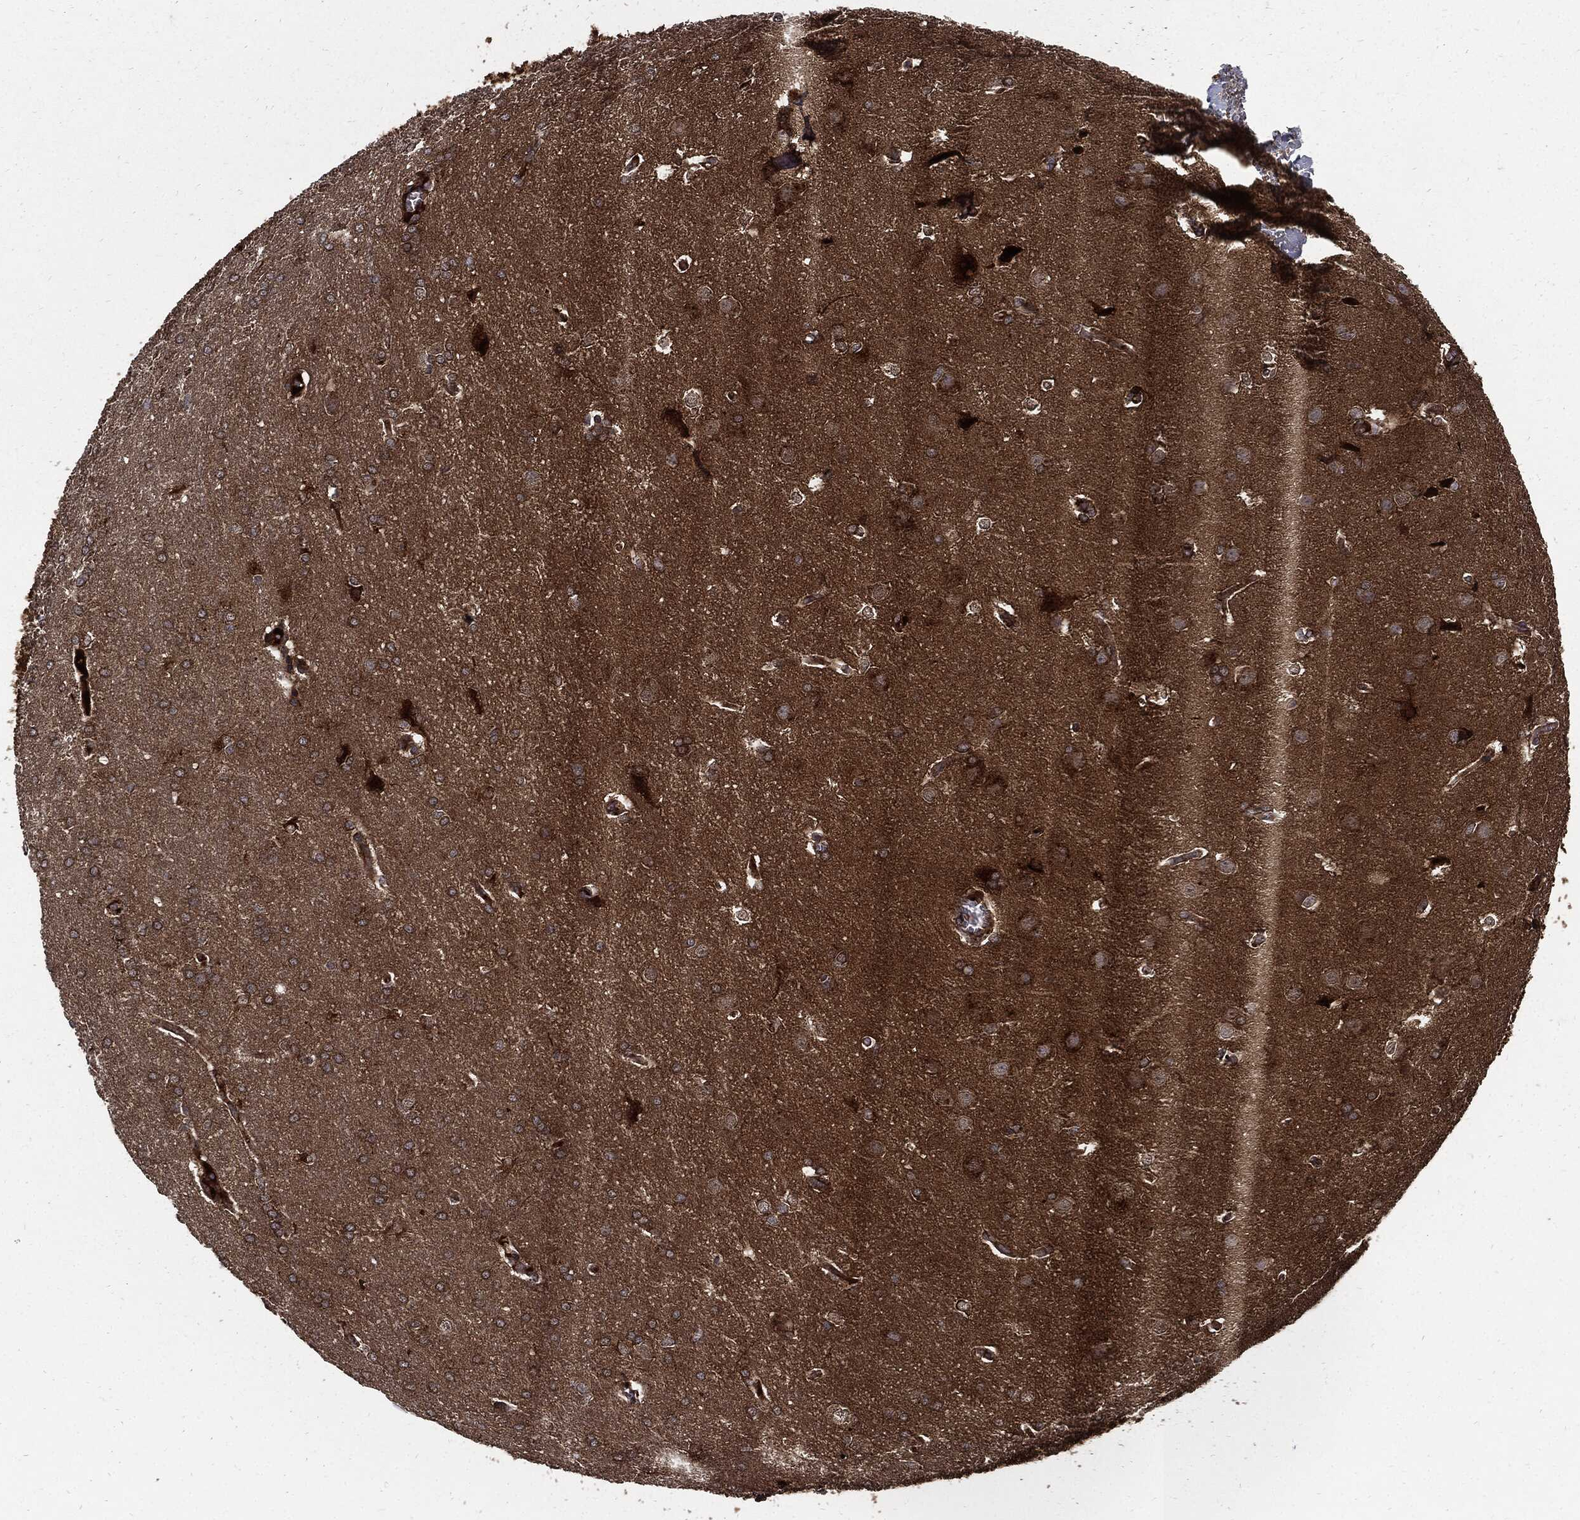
{"staining": {"intensity": "strong", "quantity": ">75%", "location": "cytoplasmic/membranous"}, "tissue": "glioma", "cell_type": "Tumor cells", "image_type": "cancer", "snomed": [{"axis": "morphology", "description": "Glioma, malignant, Low grade"}, {"axis": "topography", "description": "Brain"}], "caption": "Approximately >75% of tumor cells in human malignant glioma (low-grade) reveal strong cytoplasmic/membranous protein positivity as visualized by brown immunohistochemical staining.", "gene": "CLU", "patient": {"sex": "female", "age": 32}}